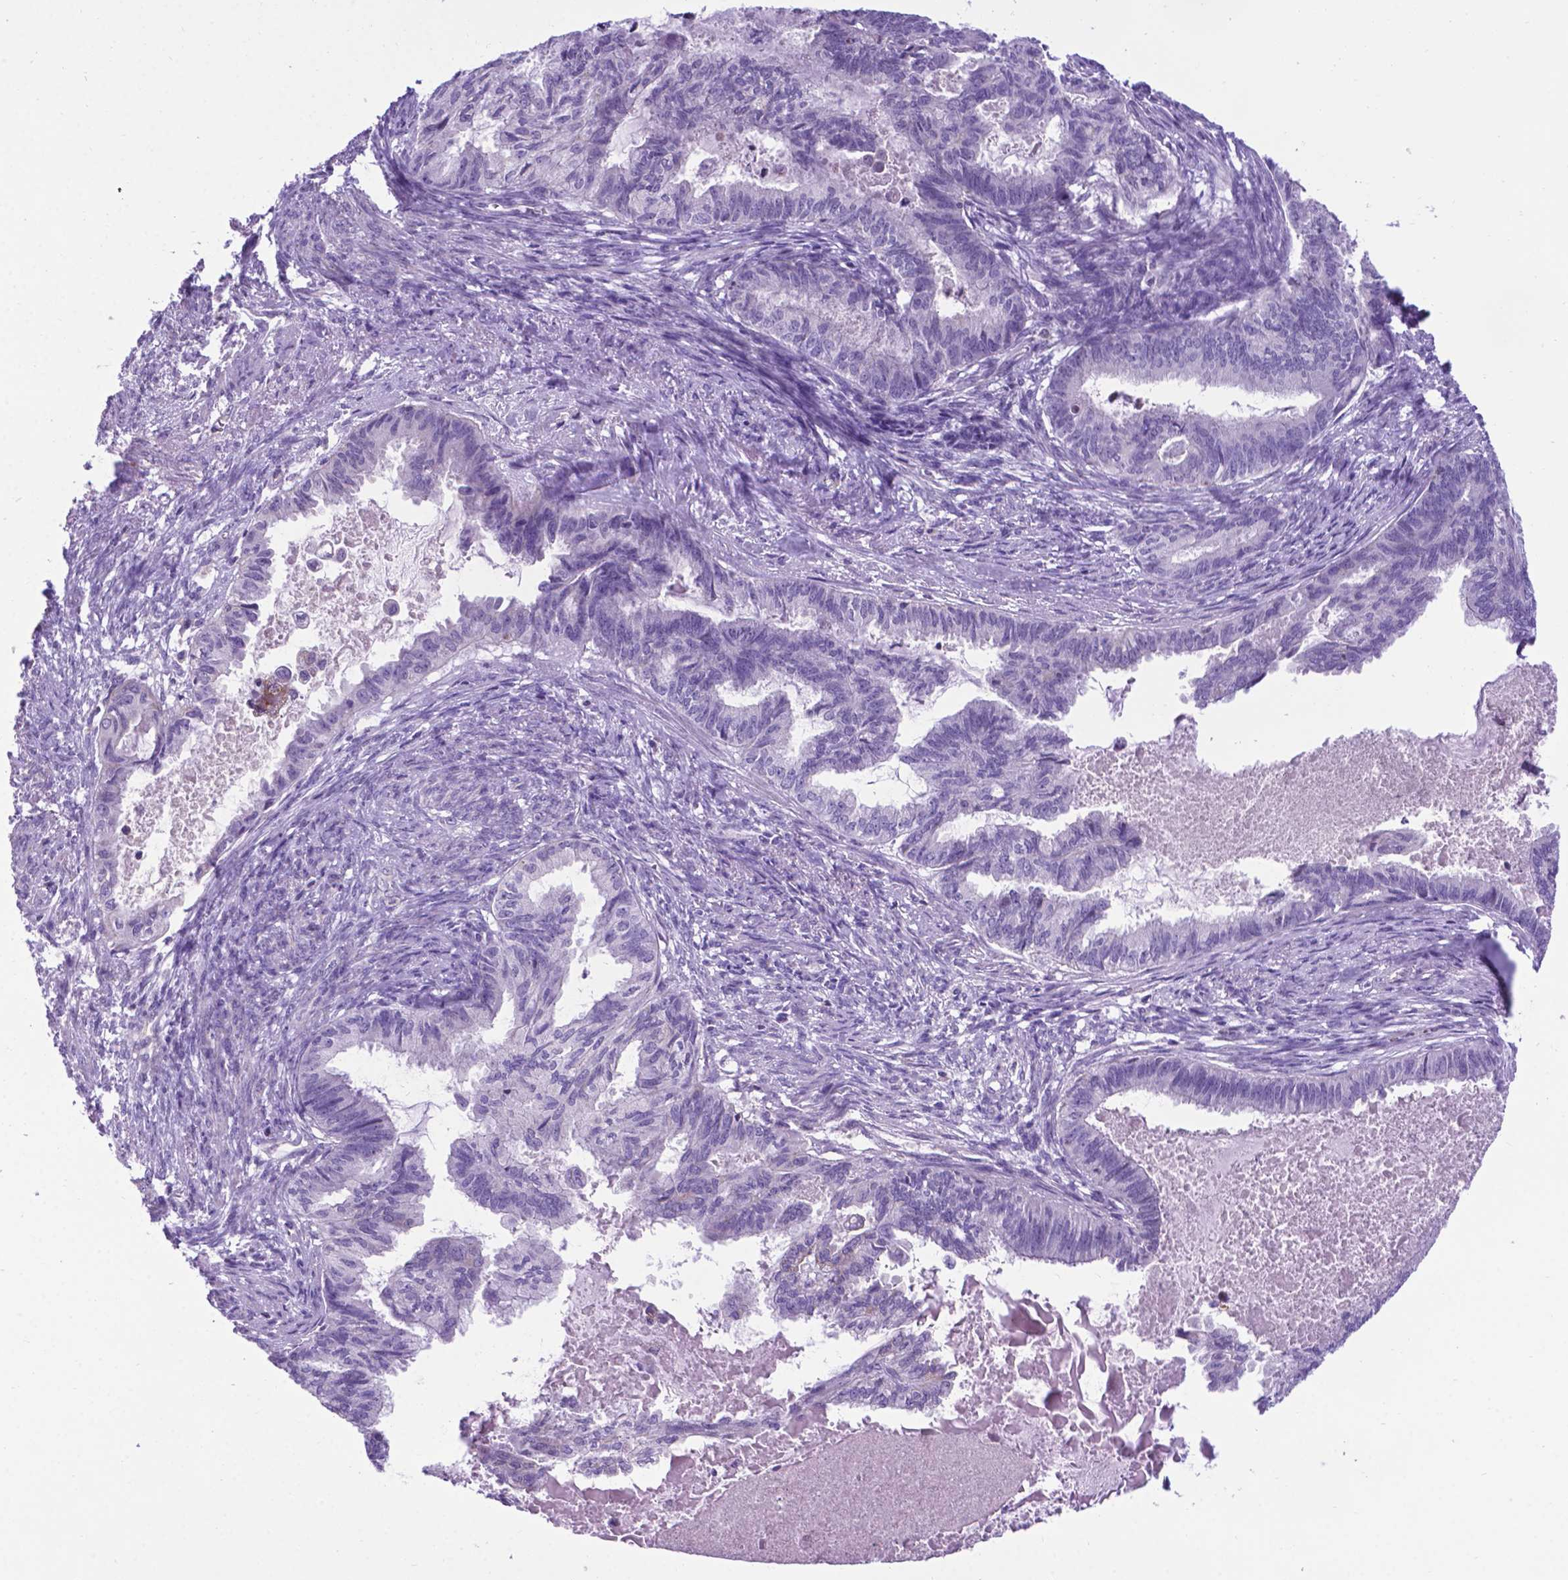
{"staining": {"intensity": "negative", "quantity": "none", "location": "none"}, "tissue": "endometrial cancer", "cell_type": "Tumor cells", "image_type": "cancer", "snomed": [{"axis": "morphology", "description": "Adenocarcinoma, NOS"}, {"axis": "topography", "description": "Endometrium"}], "caption": "An IHC image of endometrial cancer is shown. There is no staining in tumor cells of endometrial cancer.", "gene": "POU3F3", "patient": {"sex": "female", "age": 86}}